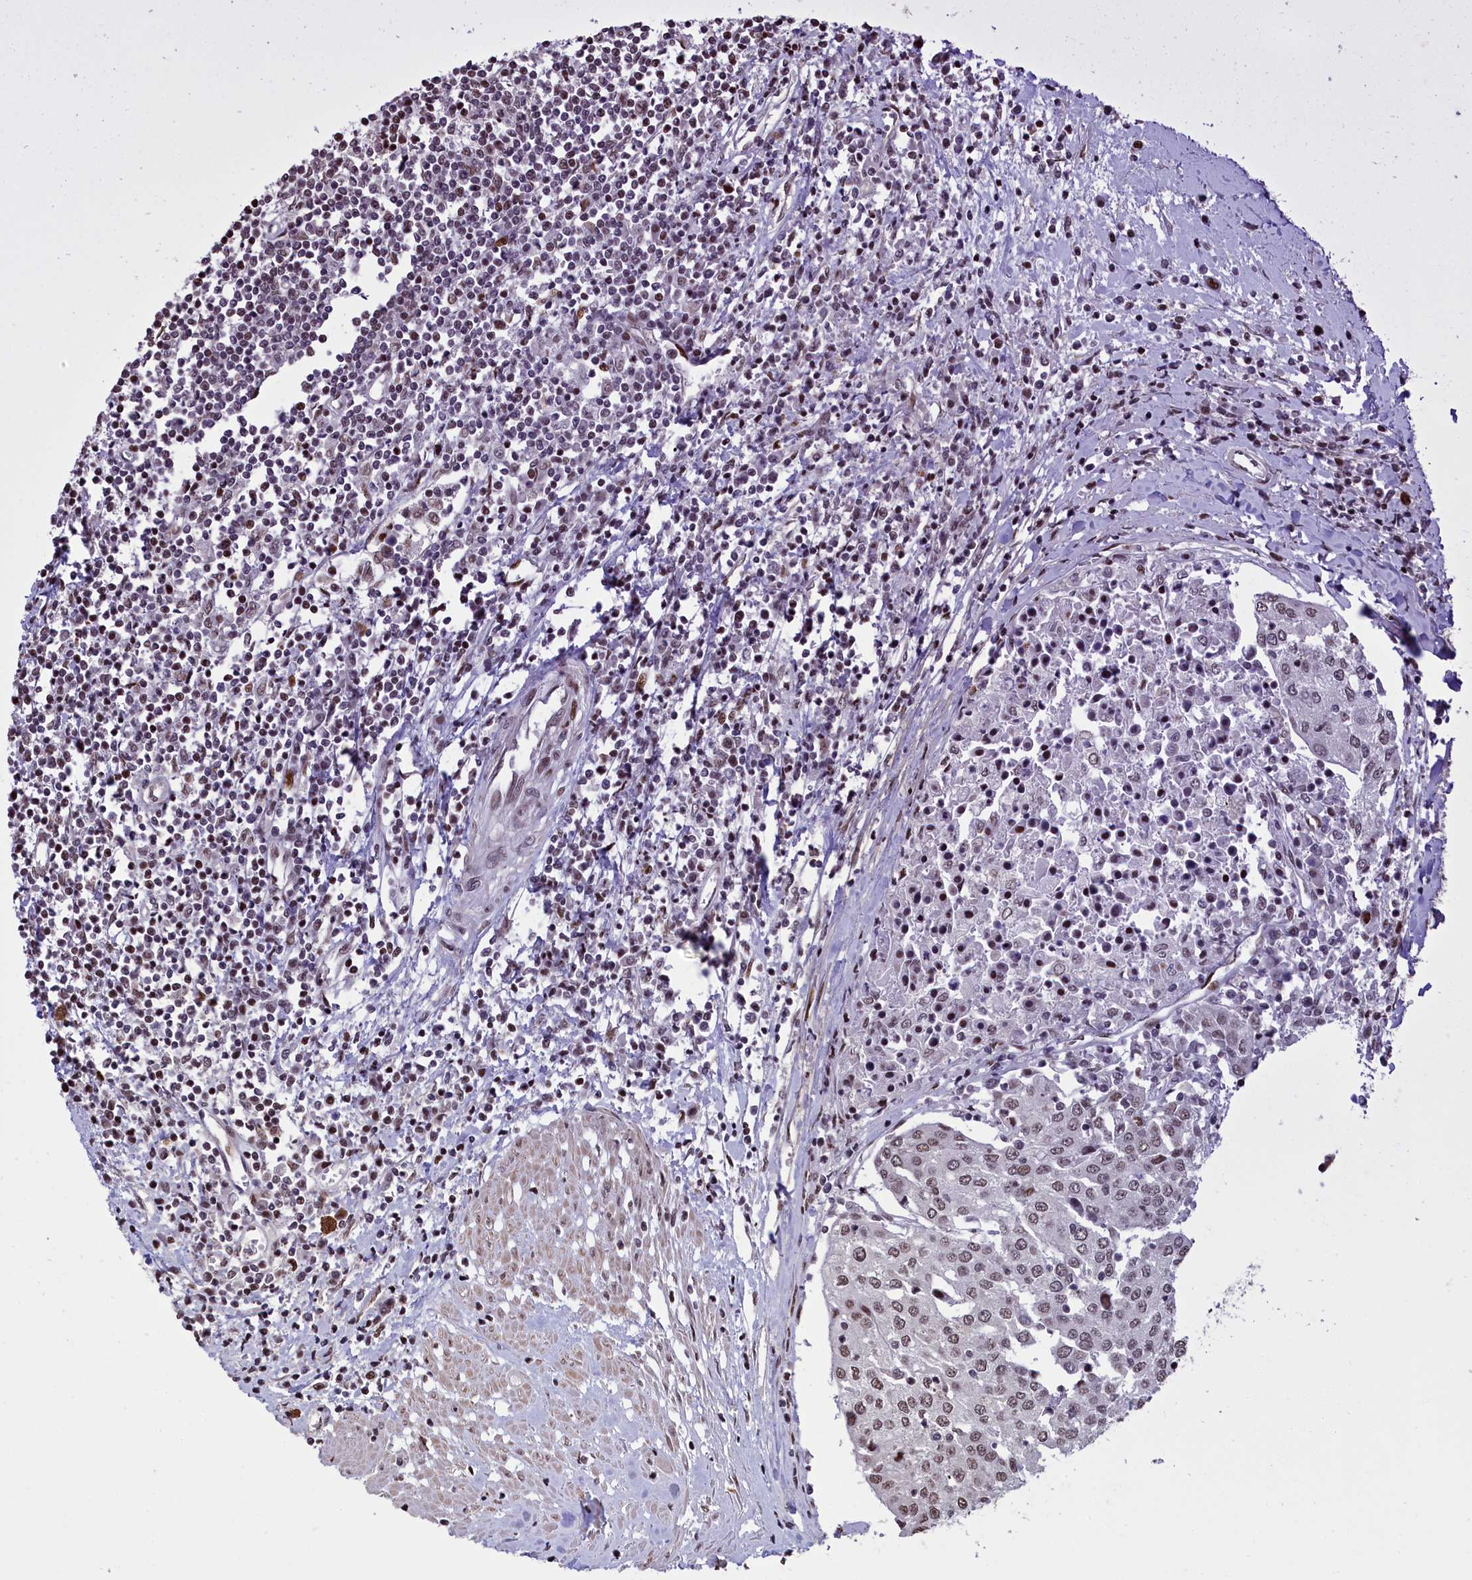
{"staining": {"intensity": "weak", "quantity": ">75%", "location": "nuclear"}, "tissue": "urothelial cancer", "cell_type": "Tumor cells", "image_type": "cancer", "snomed": [{"axis": "morphology", "description": "Urothelial carcinoma, High grade"}, {"axis": "topography", "description": "Urinary bladder"}], "caption": "Tumor cells display weak nuclear staining in about >75% of cells in urothelial carcinoma (high-grade).", "gene": "RELB", "patient": {"sex": "female", "age": 85}}